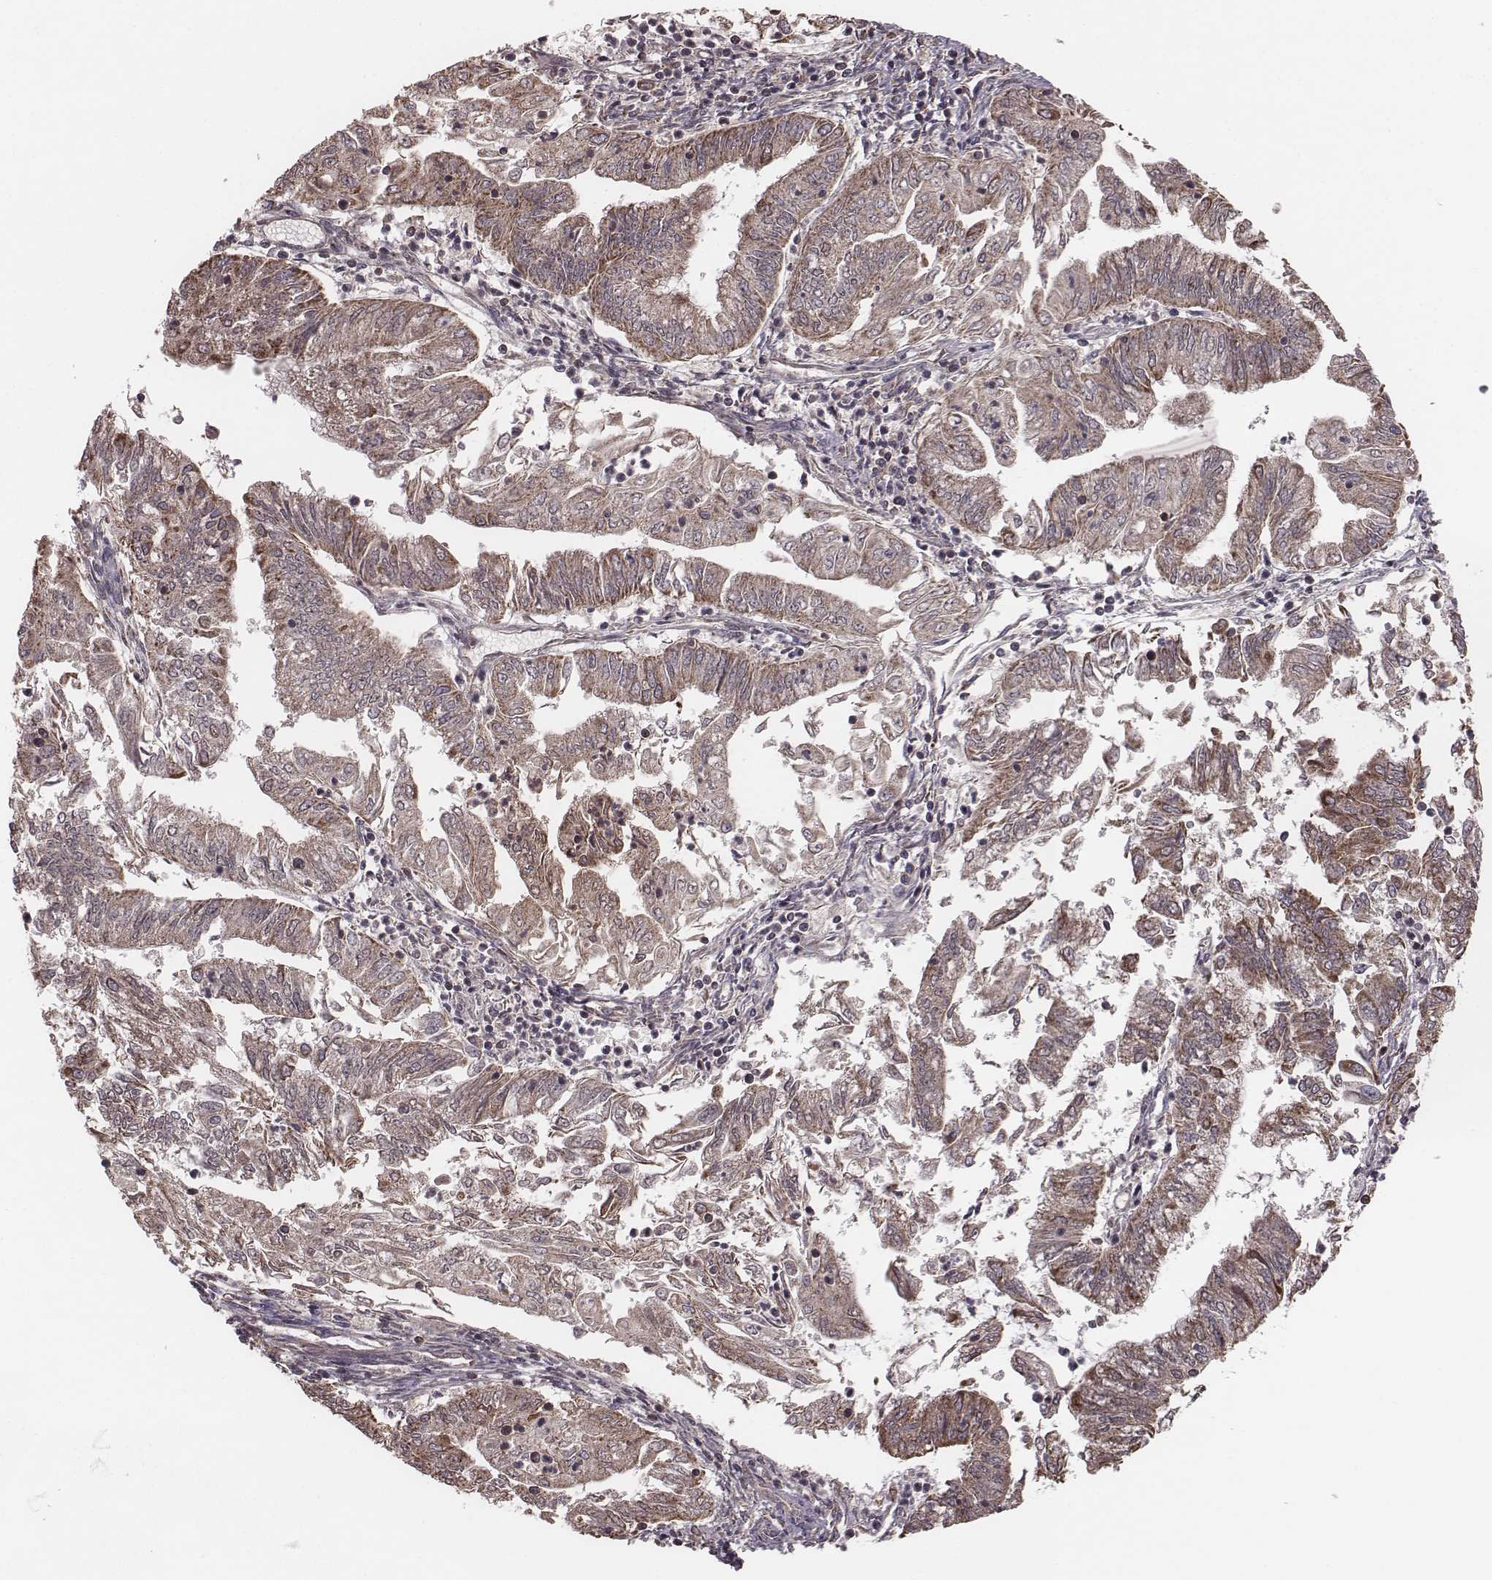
{"staining": {"intensity": "moderate", "quantity": ">75%", "location": "cytoplasmic/membranous"}, "tissue": "endometrial cancer", "cell_type": "Tumor cells", "image_type": "cancer", "snomed": [{"axis": "morphology", "description": "Adenocarcinoma, NOS"}, {"axis": "topography", "description": "Endometrium"}], "caption": "High-power microscopy captured an immunohistochemistry micrograph of endometrial adenocarcinoma, revealing moderate cytoplasmic/membranous positivity in about >75% of tumor cells.", "gene": "PDCD2L", "patient": {"sex": "female", "age": 55}}